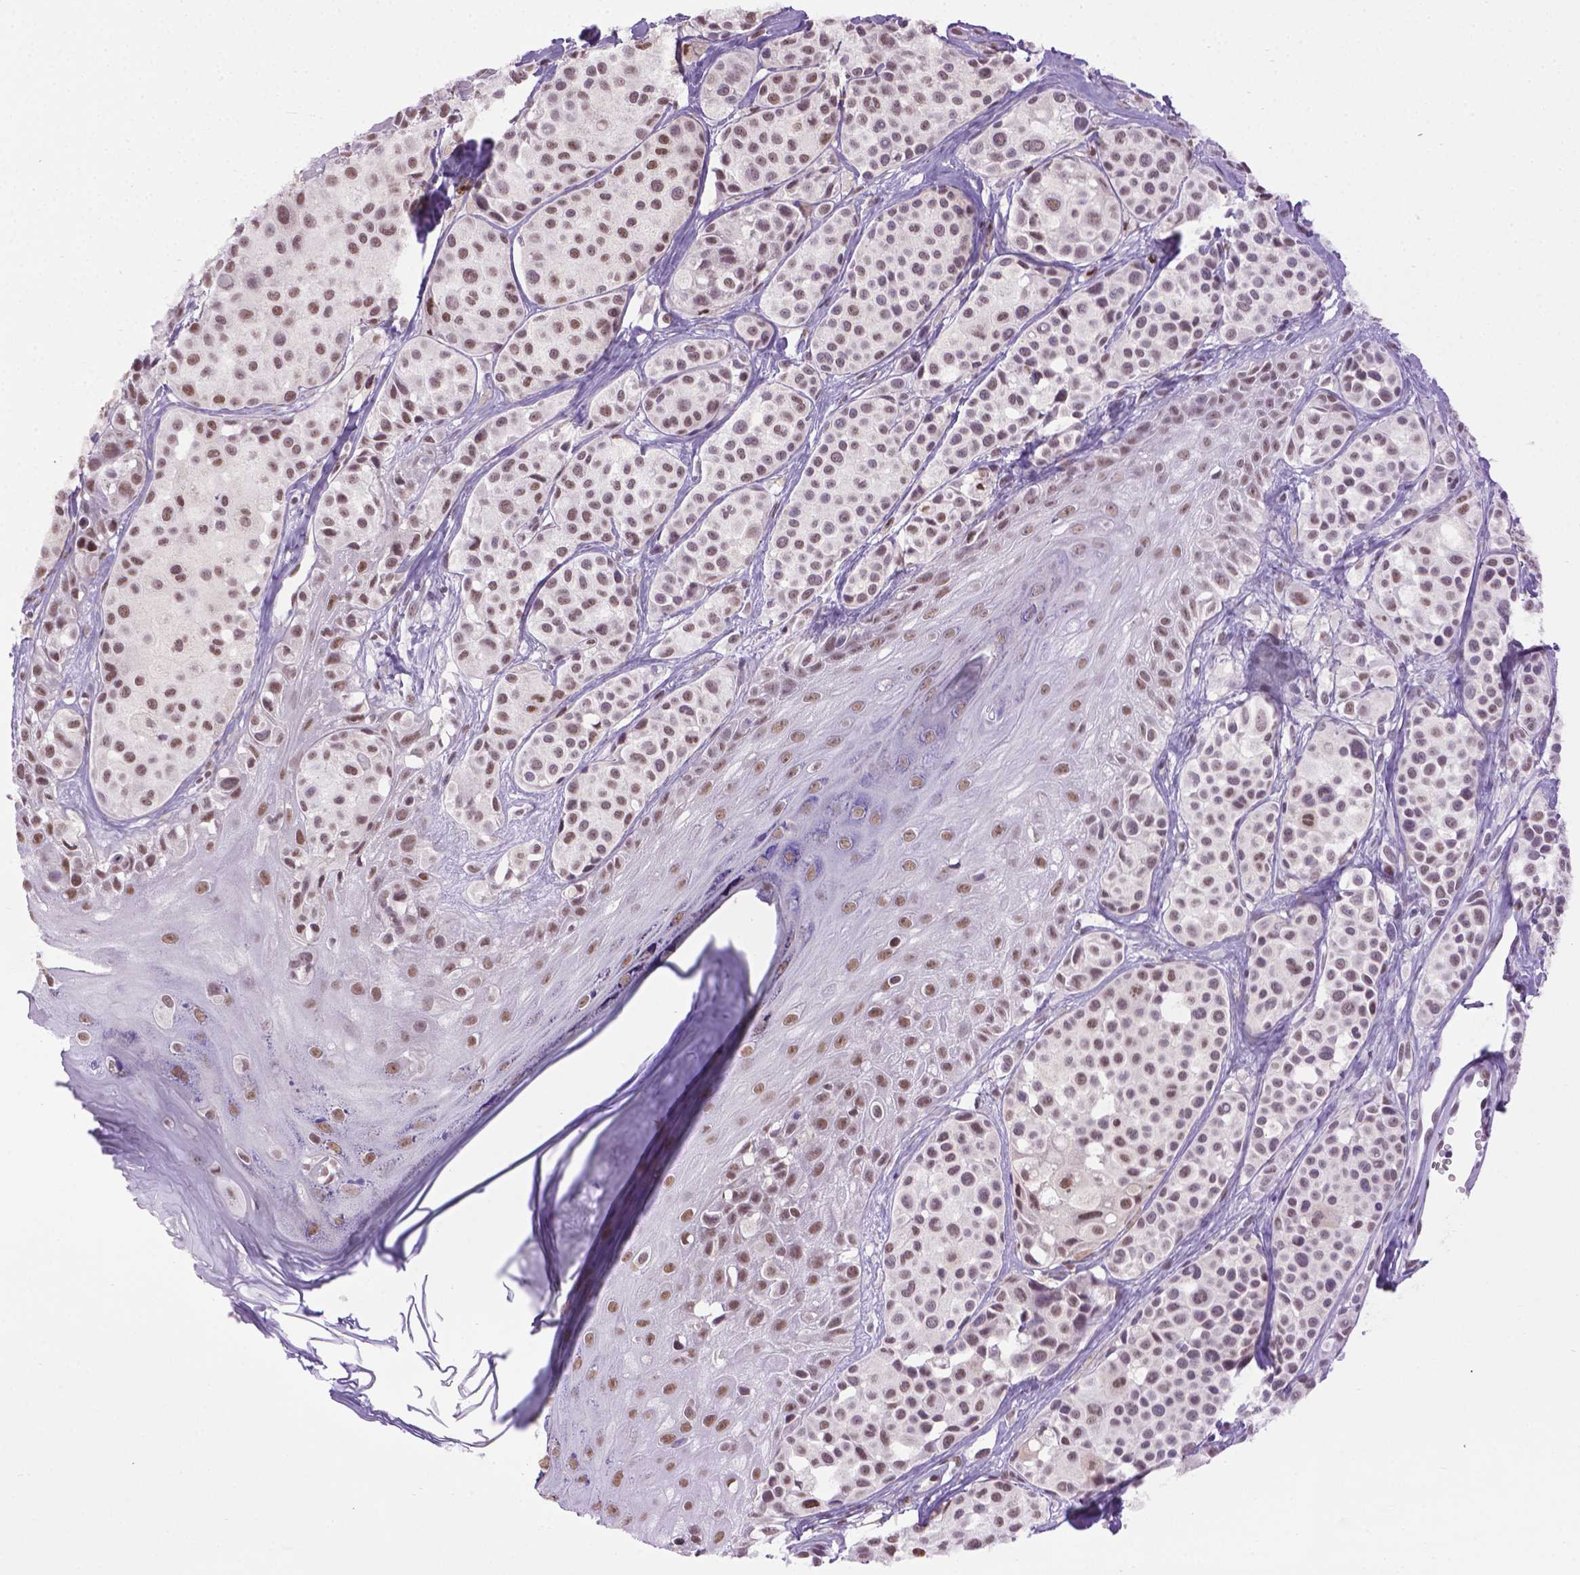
{"staining": {"intensity": "moderate", "quantity": ">75%", "location": "nuclear"}, "tissue": "melanoma", "cell_type": "Tumor cells", "image_type": "cancer", "snomed": [{"axis": "morphology", "description": "Malignant melanoma, NOS"}, {"axis": "topography", "description": "Skin"}], "caption": "Melanoma was stained to show a protein in brown. There is medium levels of moderate nuclear positivity in about >75% of tumor cells.", "gene": "ABI2", "patient": {"sex": "male", "age": 77}}